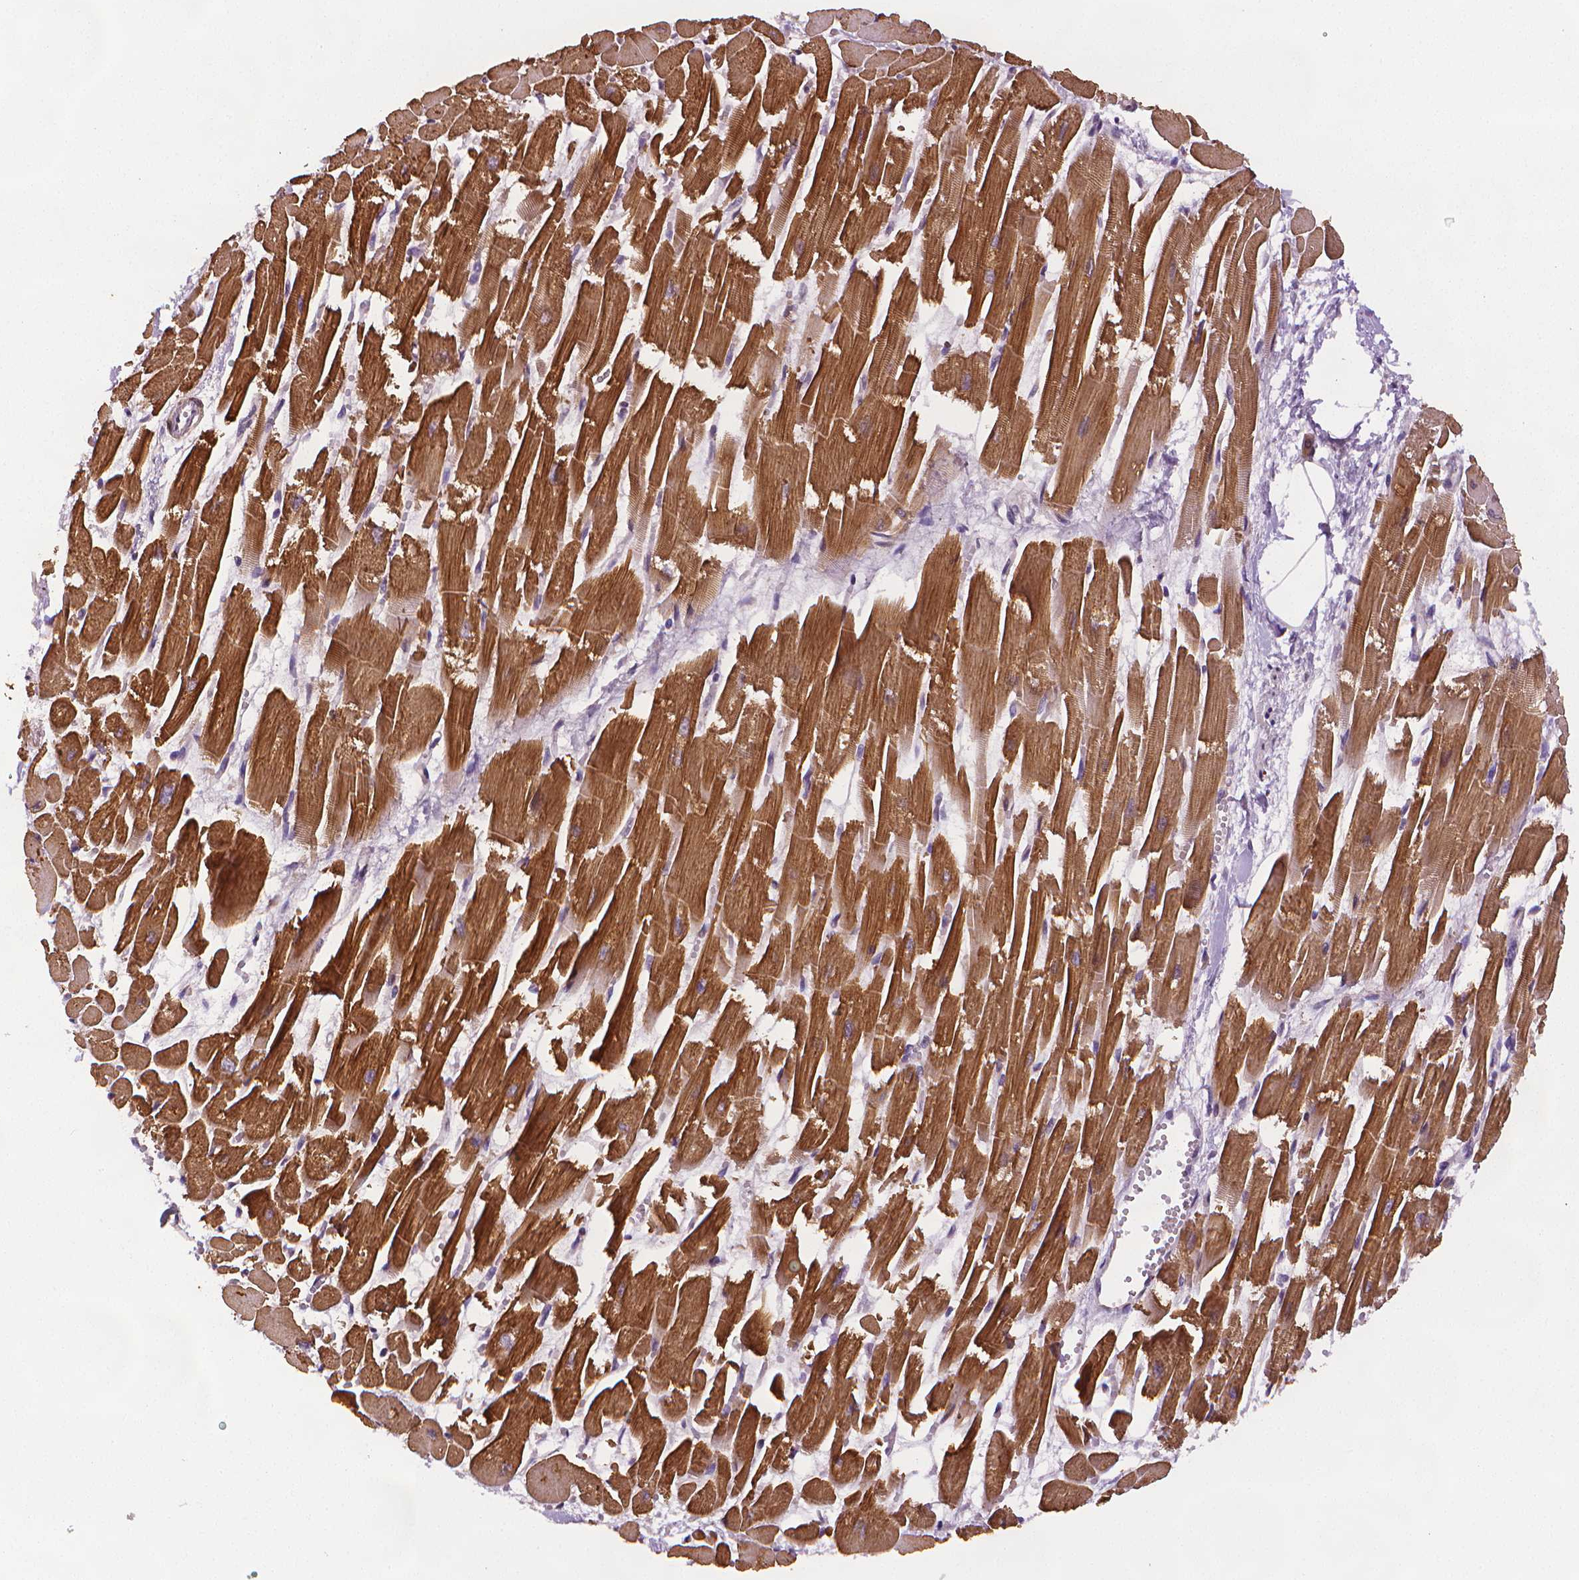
{"staining": {"intensity": "strong", "quantity": ">75%", "location": "cytoplasmic/membranous"}, "tissue": "heart muscle", "cell_type": "Cardiomyocytes", "image_type": "normal", "snomed": [{"axis": "morphology", "description": "Normal tissue, NOS"}, {"axis": "topography", "description": "Heart"}], "caption": "Heart muscle stained with DAB immunohistochemistry displays high levels of strong cytoplasmic/membranous expression in about >75% of cardiomyocytes.", "gene": "STAT3", "patient": {"sex": "female", "age": 52}}